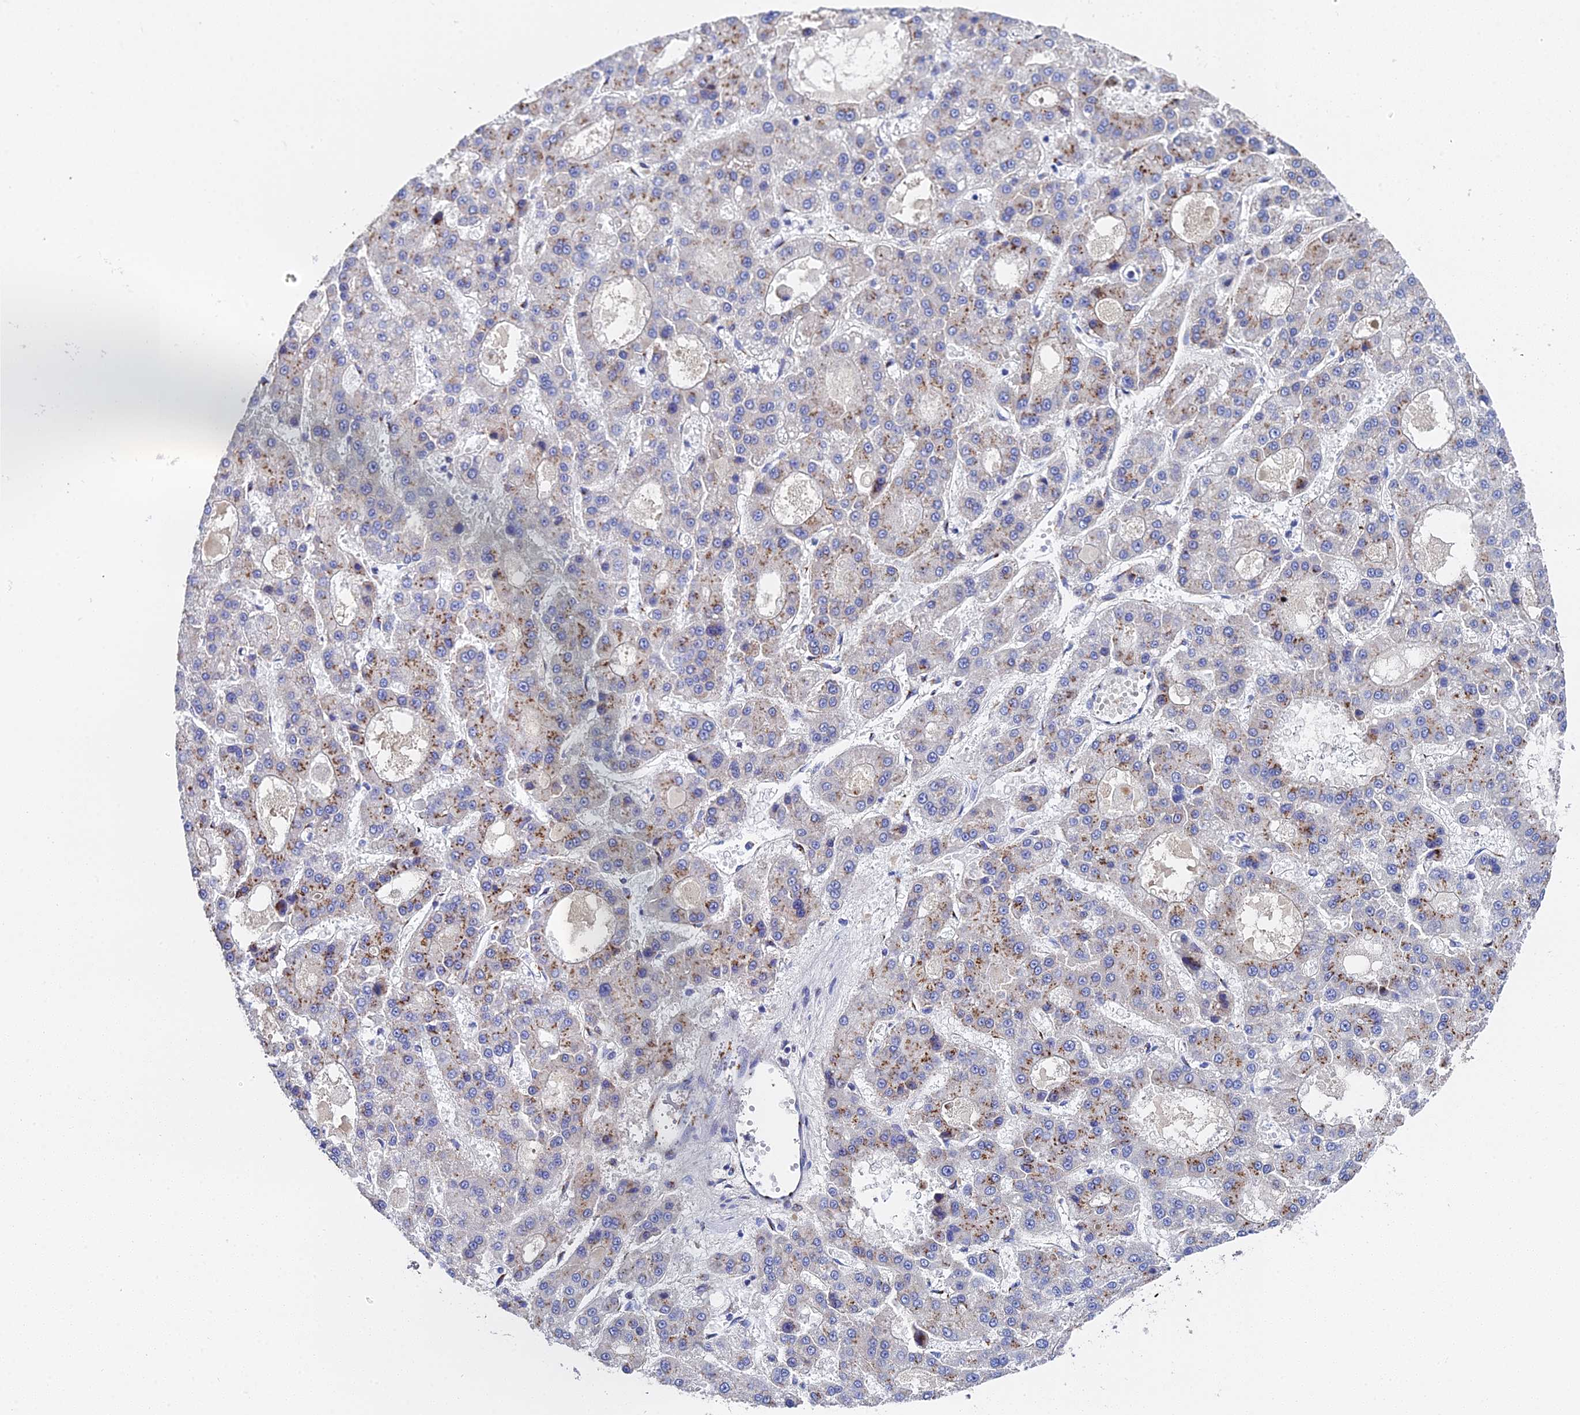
{"staining": {"intensity": "moderate", "quantity": "25%-75%", "location": "cytoplasmic/membranous"}, "tissue": "liver cancer", "cell_type": "Tumor cells", "image_type": "cancer", "snomed": [{"axis": "morphology", "description": "Carcinoma, Hepatocellular, NOS"}, {"axis": "topography", "description": "Liver"}], "caption": "Hepatocellular carcinoma (liver) stained for a protein exhibits moderate cytoplasmic/membranous positivity in tumor cells.", "gene": "ENSG00000268674", "patient": {"sex": "male", "age": 70}}